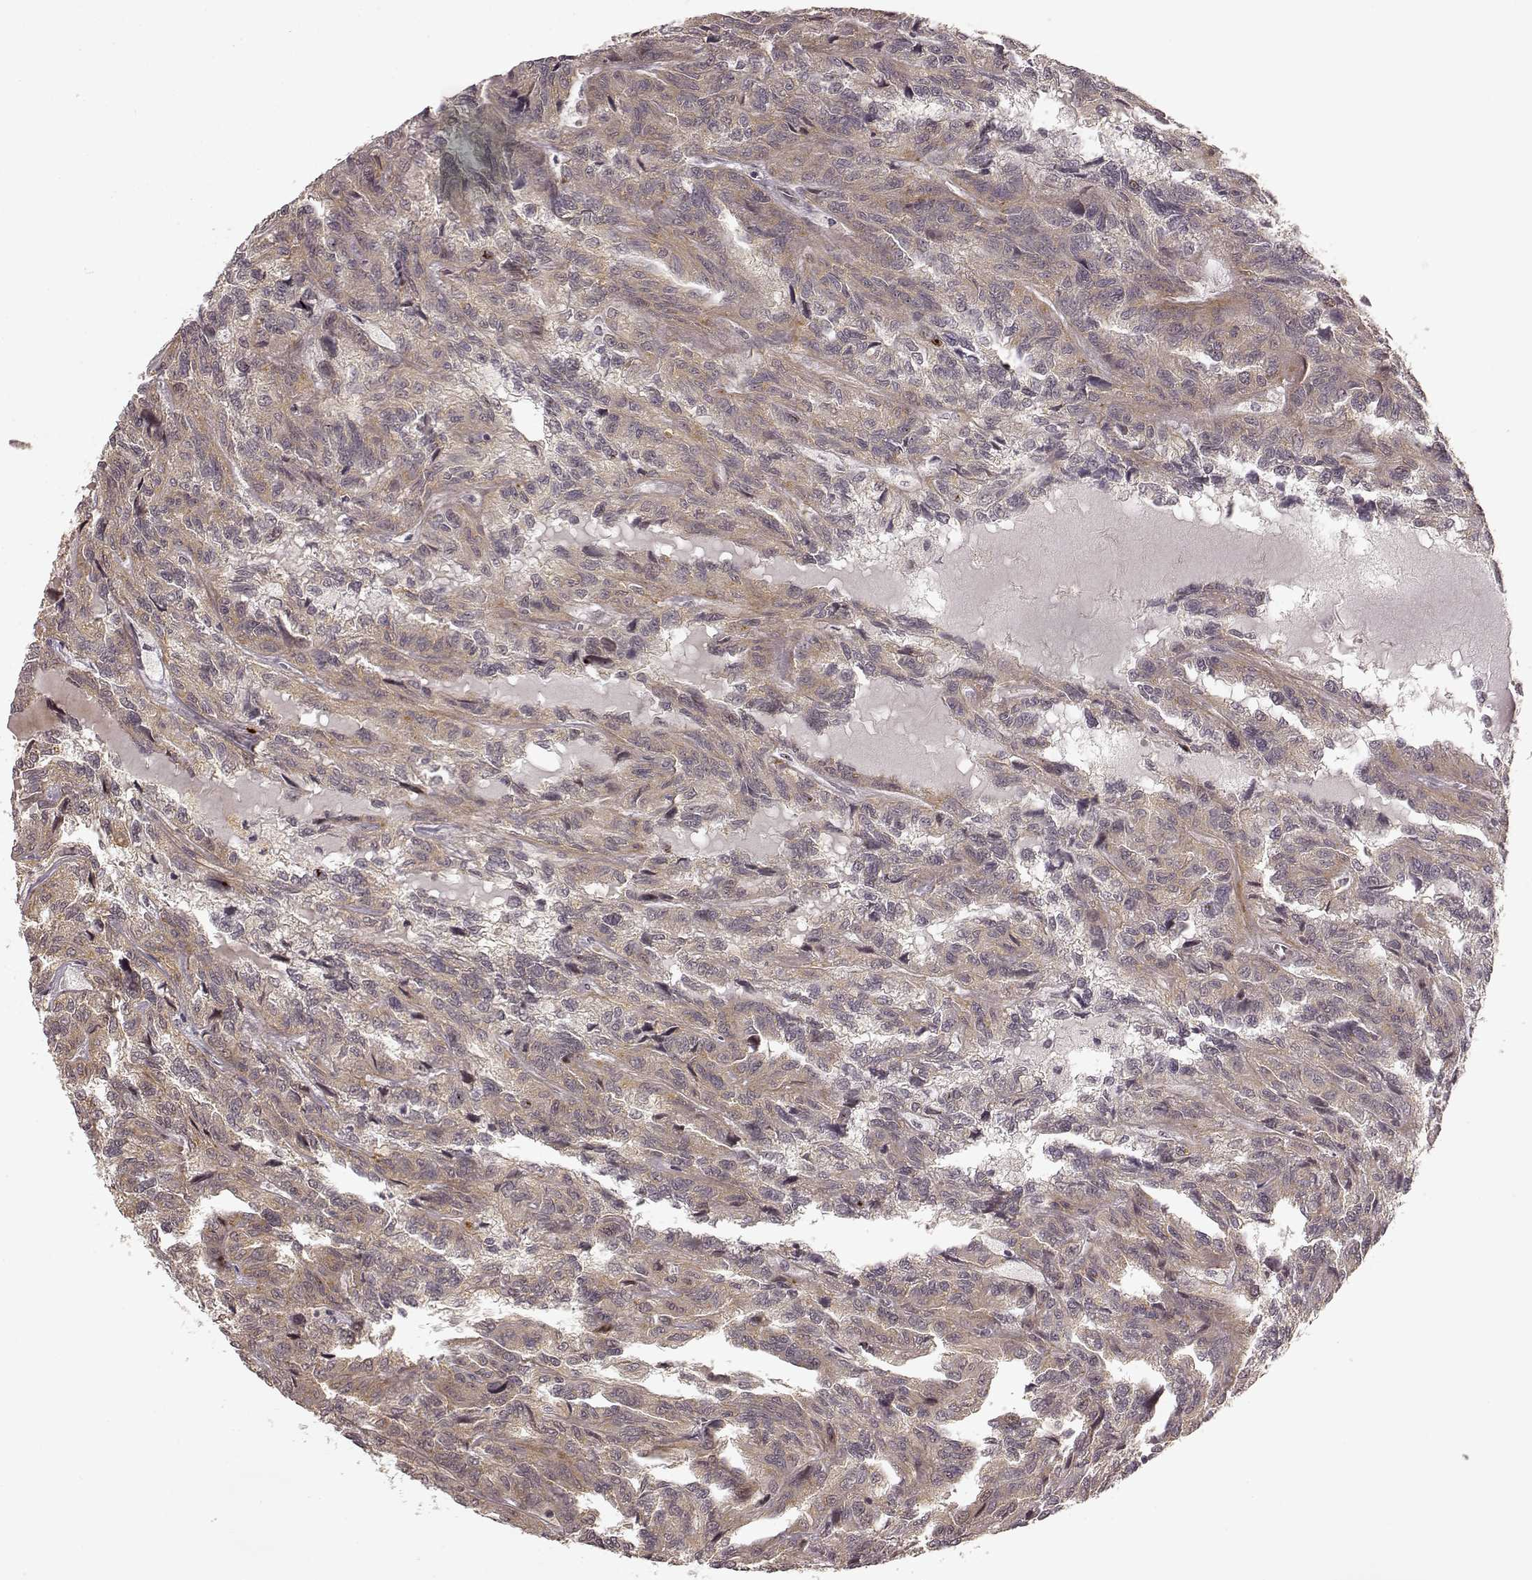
{"staining": {"intensity": "moderate", "quantity": ">75%", "location": "cytoplasmic/membranous"}, "tissue": "renal cancer", "cell_type": "Tumor cells", "image_type": "cancer", "snomed": [{"axis": "morphology", "description": "Adenocarcinoma, NOS"}, {"axis": "topography", "description": "Kidney"}], "caption": "Adenocarcinoma (renal) tissue reveals moderate cytoplasmic/membranous staining in approximately >75% of tumor cells, visualized by immunohistochemistry.", "gene": "SLC12A9", "patient": {"sex": "male", "age": 79}}